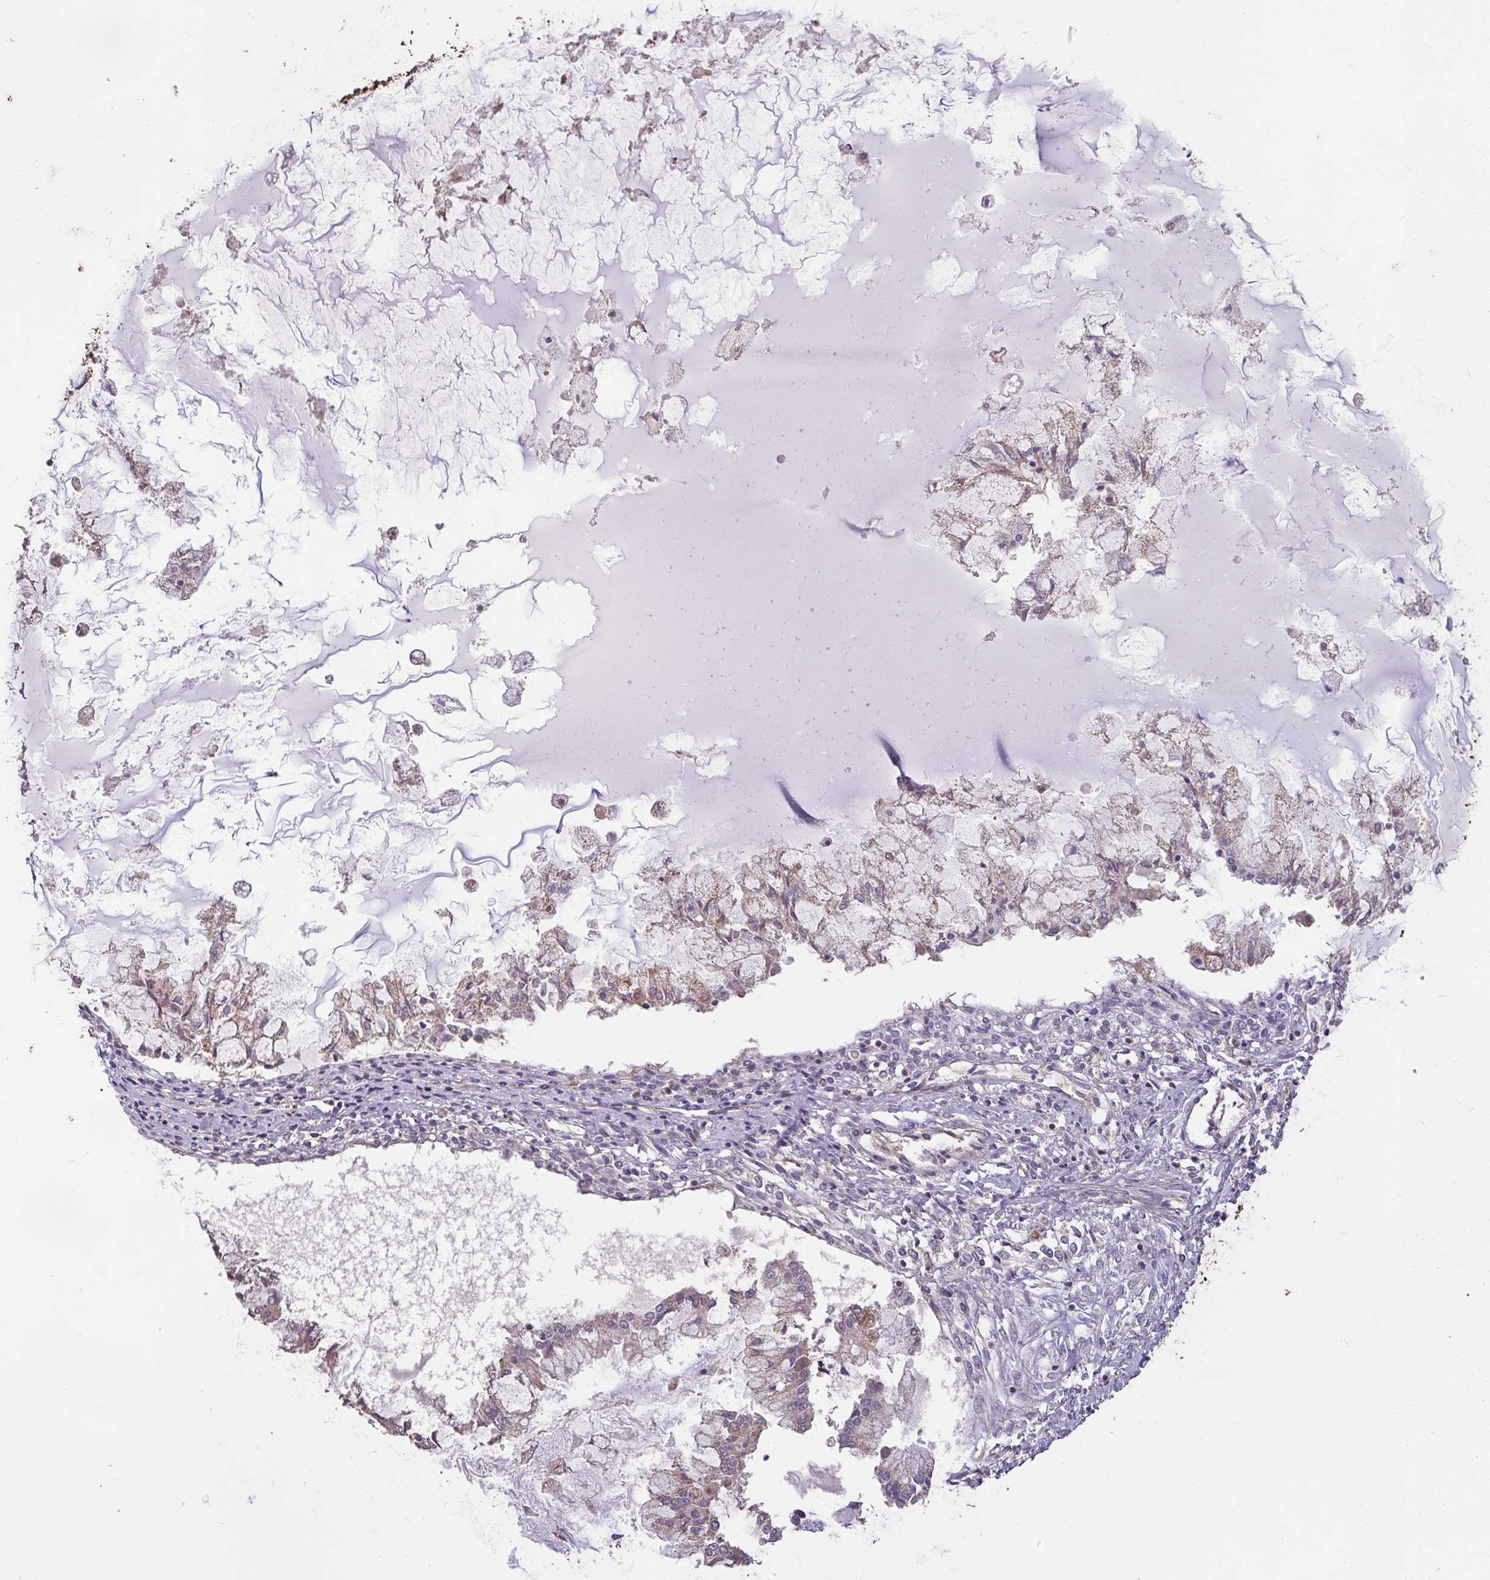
{"staining": {"intensity": "weak", "quantity": "25%-75%", "location": "cytoplasmic/membranous"}, "tissue": "ovarian cancer", "cell_type": "Tumor cells", "image_type": "cancer", "snomed": [{"axis": "morphology", "description": "Cystadenocarcinoma, mucinous, NOS"}, {"axis": "topography", "description": "Ovary"}], "caption": "Immunohistochemical staining of ovarian cancer displays low levels of weak cytoplasmic/membranous staining in approximately 25%-75% of tumor cells. (Brightfield microscopy of DAB IHC at high magnification).", "gene": "FCER1A", "patient": {"sex": "female", "age": 34}}